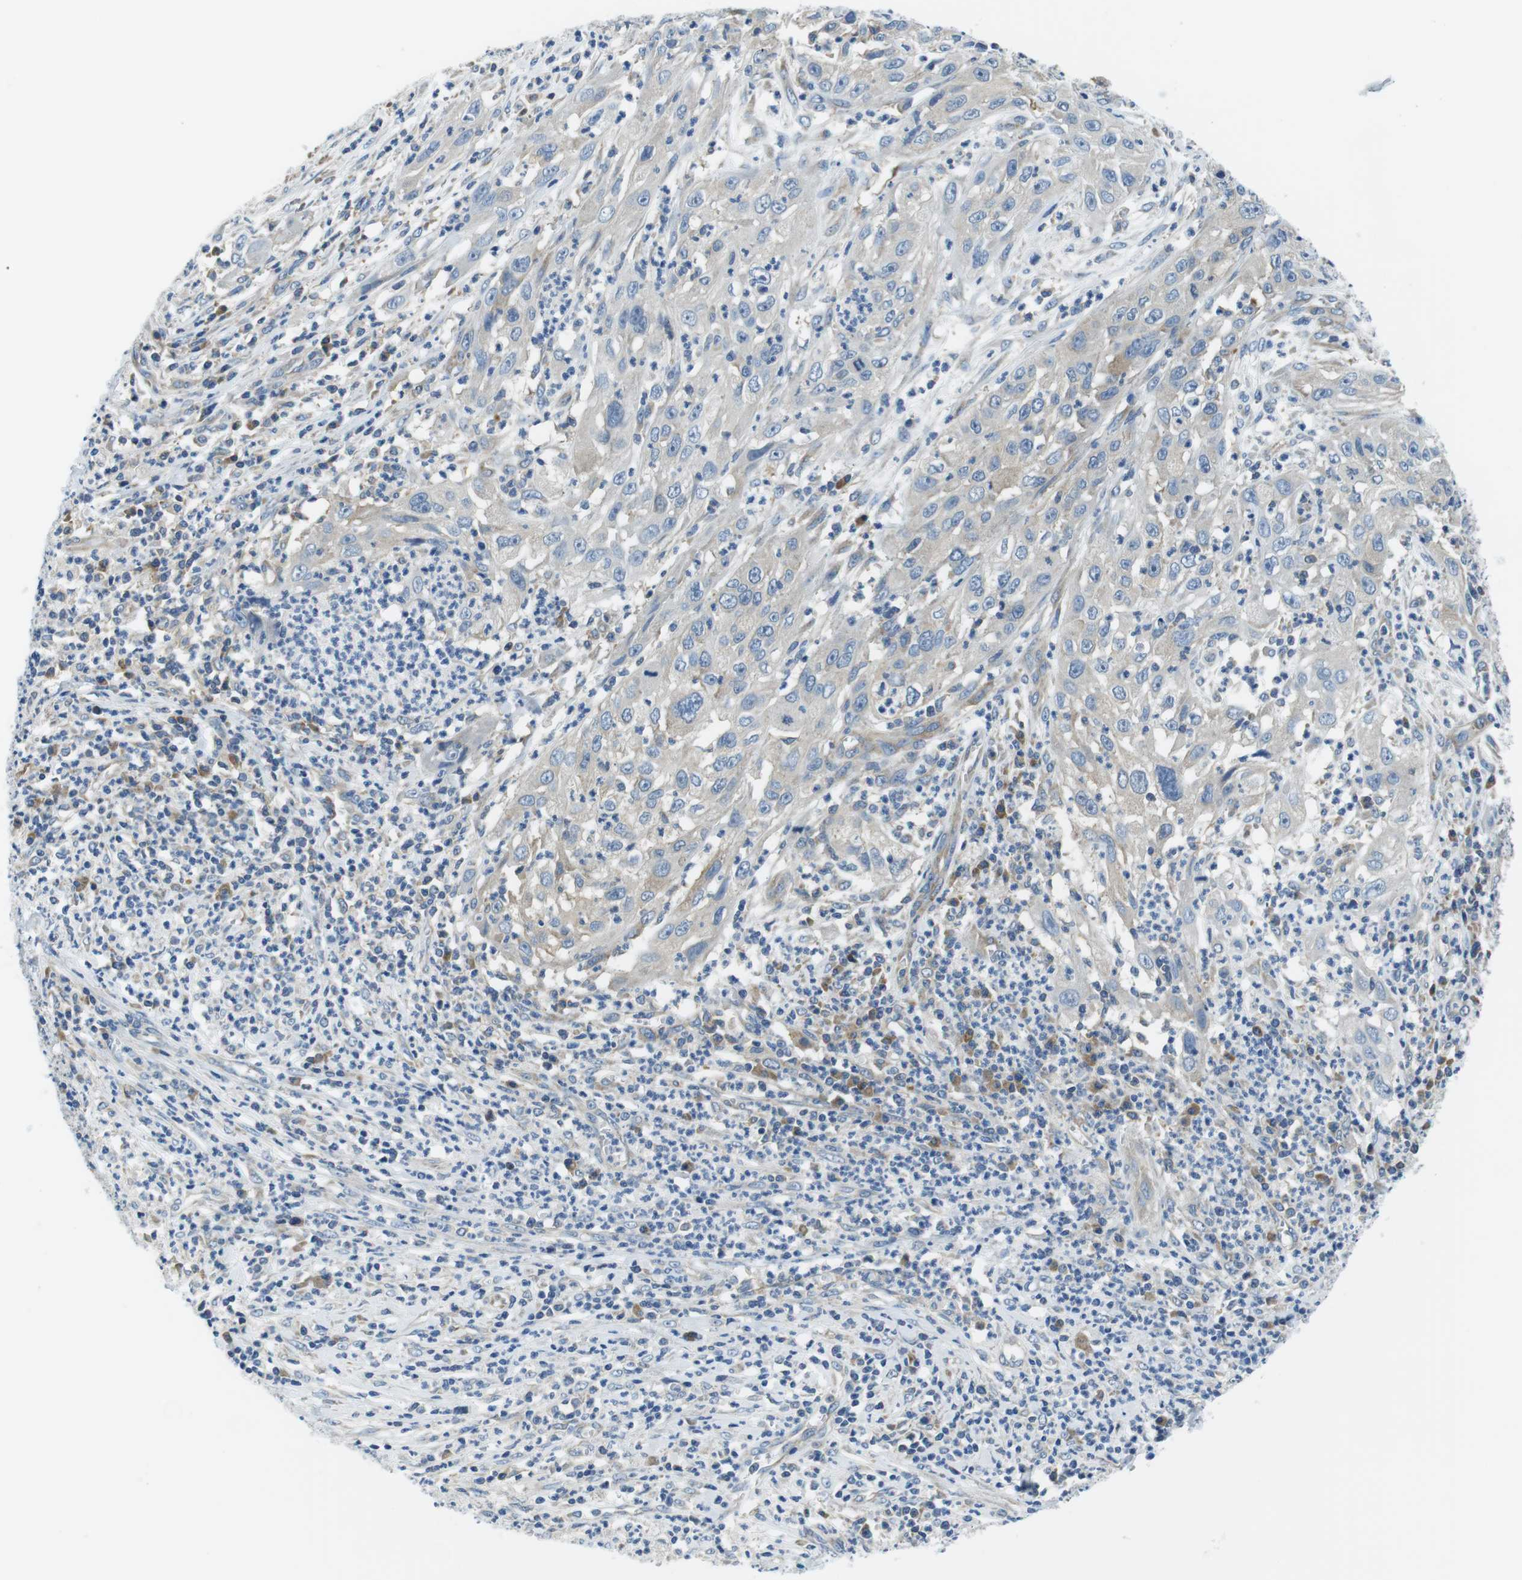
{"staining": {"intensity": "weak", "quantity": ">75%", "location": "cytoplasmic/membranous"}, "tissue": "cervical cancer", "cell_type": "Tumor cells", "image_type": "cancer", "snomed": [{"axis": "morphology", "description": "Squamous cell carcinoma, NOS"}, {"axis": "topography", "description": "Cervix"}], "caption": "Protein staining by IHC displays weak cytoplasmic/membranous staining in approximately >75% of tumor cells in cervical cancer. (IHC, brightfield microscopy, high magnification).", "gene": "EIF2B5", "patient": {"sex": "female", "age": 32}}